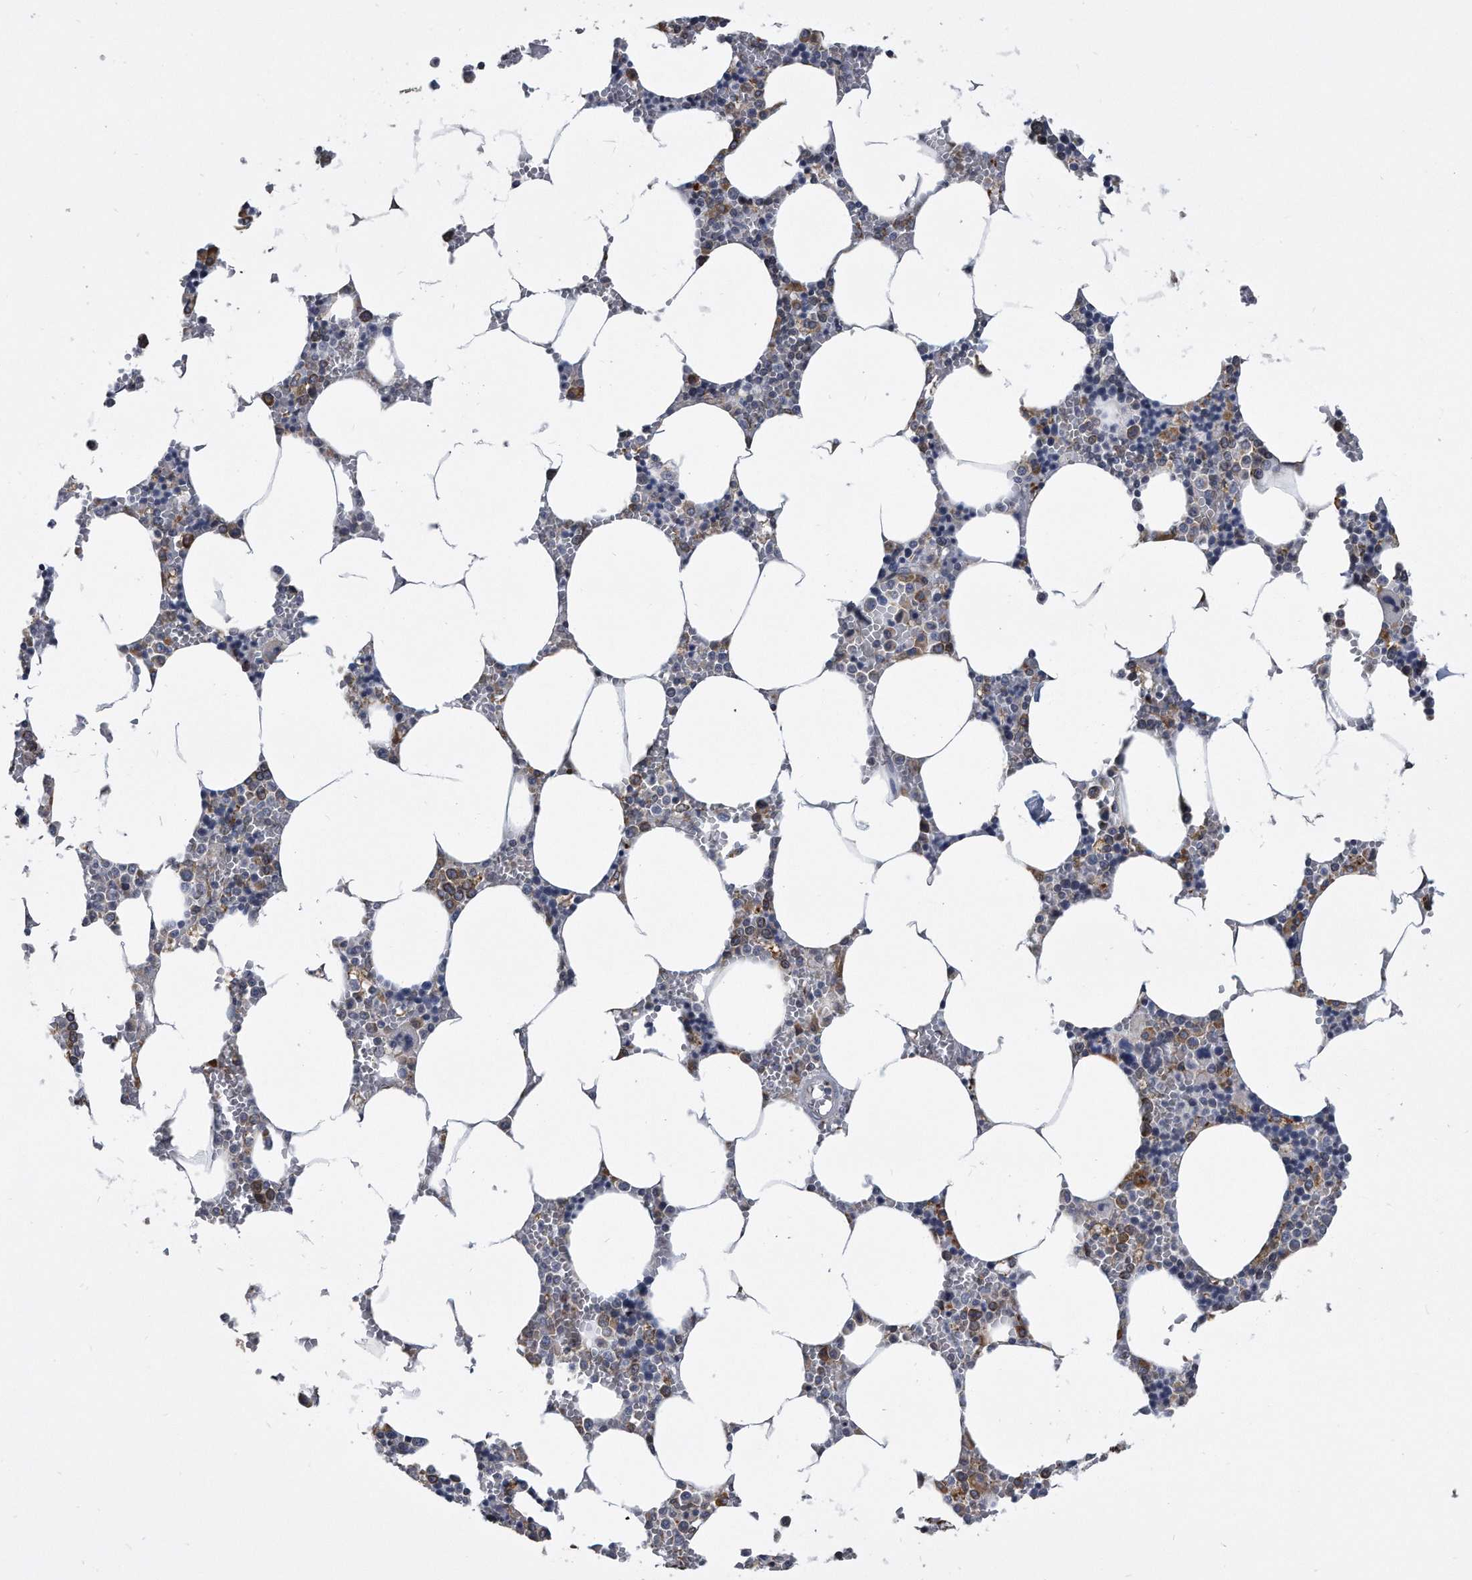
{"staining": {"intensity": "strong", "quantity": "<25%", "location": "cytoplasmic/membranous"}, "tissue": "bone marrow", "cell_type": "Hematopoietic cells", "image_type": "normal", "snomed": [{"axis": "morphology", "description": "Normal tissue, NOS"}, {"axis": "topography", "description": "Bone marrow"}], "caption": "Bone marrow stained with a brown dye displays strong cytoplasmic/membranous positive expression in about <25% of hematopoietic cells.", "gene": "CCDC47", "patient": {"sex": "male", "age": 70}}